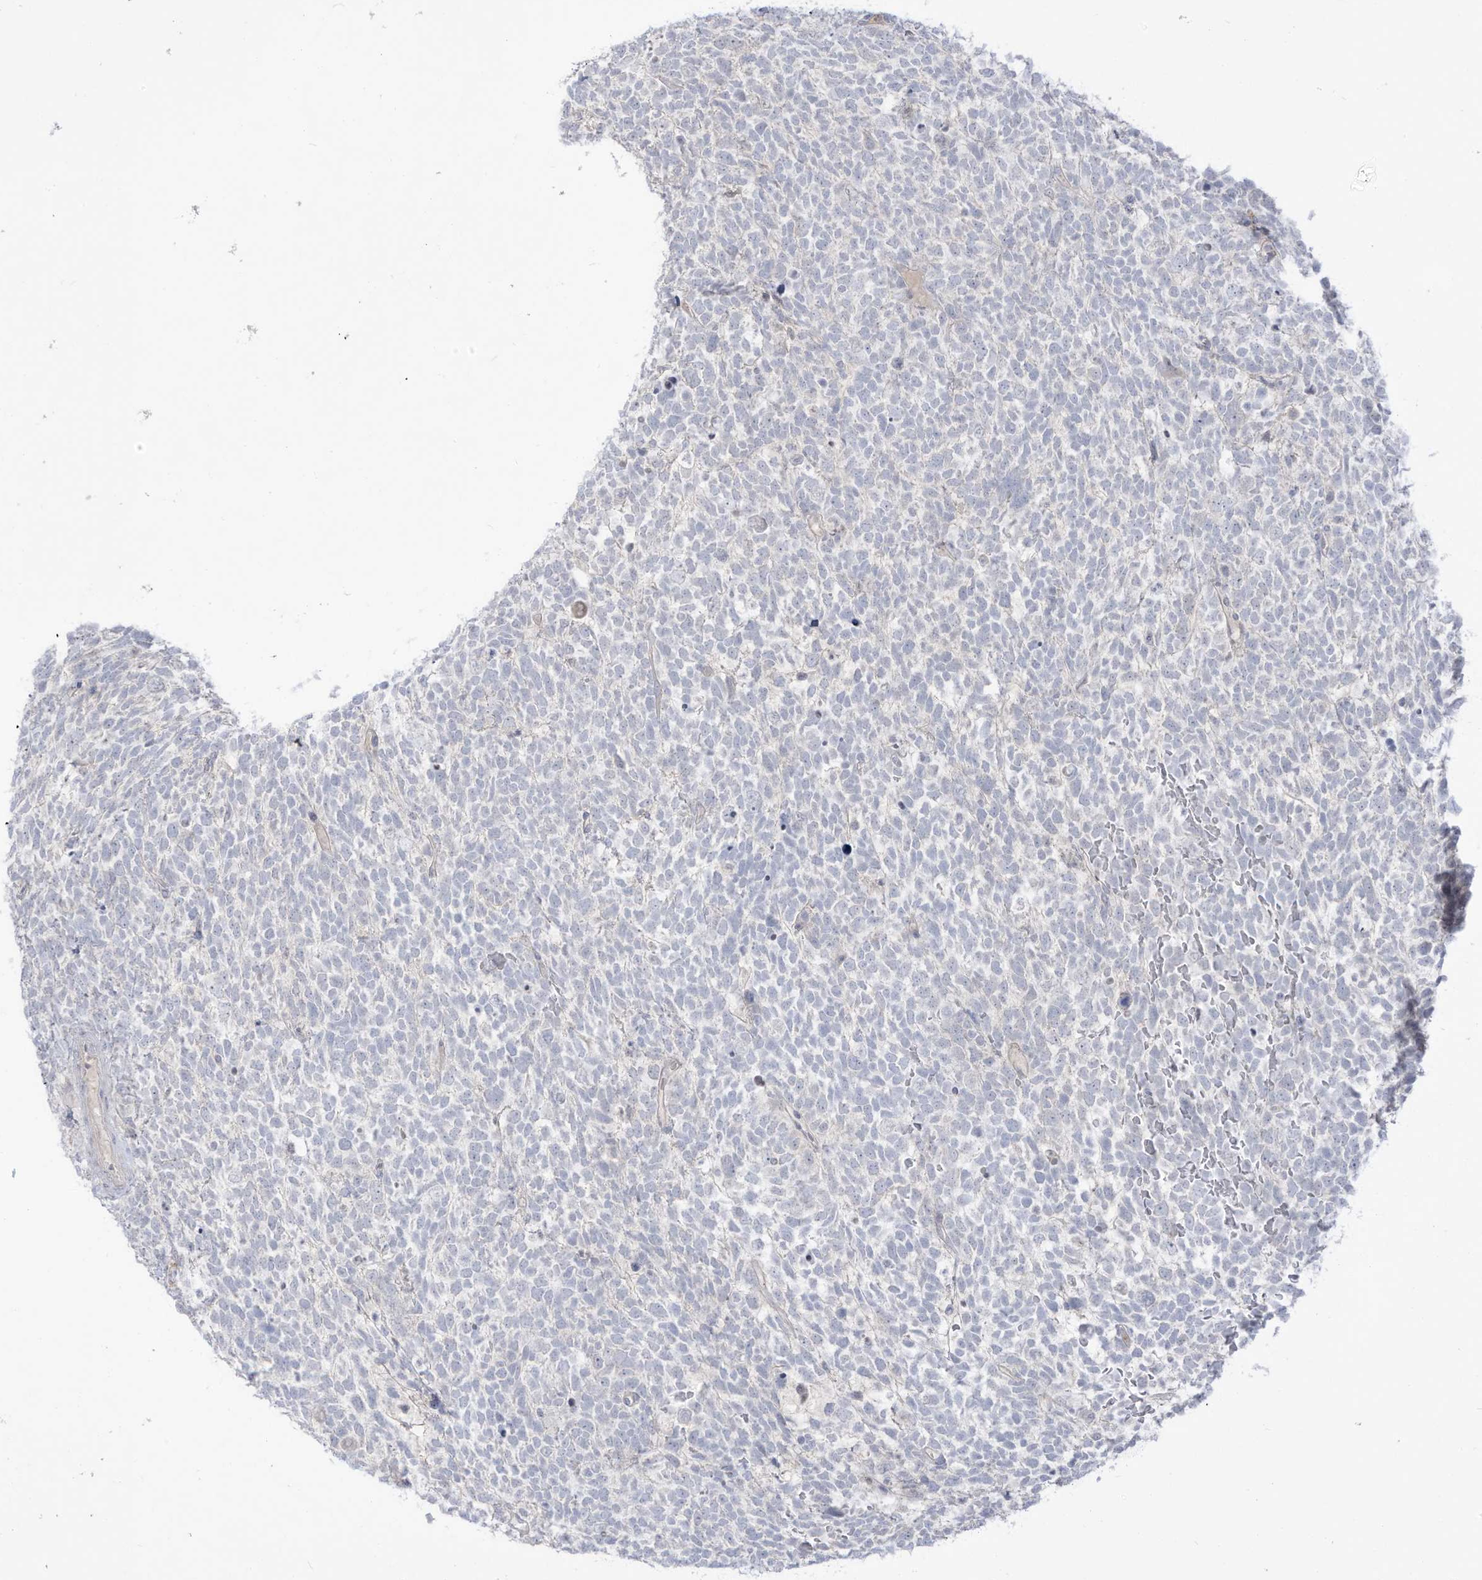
{"staining": {"intensity": "negative", "quantity": "none", "location": "none"}, "tissue": "urothelial cancer", "cell_type": "Tumor cells", "image_type": "cancer", "snomed": [{"axis": "morphology", "description": "Urothelial carcinoma, High grade"}, {"axis": "topography", "description": "Urinary bladder"}], "caption": "Tumor cells are negative for brown protein staining in high-grade urothelial carcinoma. Brightfield microscopy of immunohistochemistry (IHC) stained with DAB (3,3'-diaminobenzidine) (brown) and hematoxylin (blue), captured at high magnification.", "gene": "NOTO", "patient": {"sex": "female", "age": 82}}